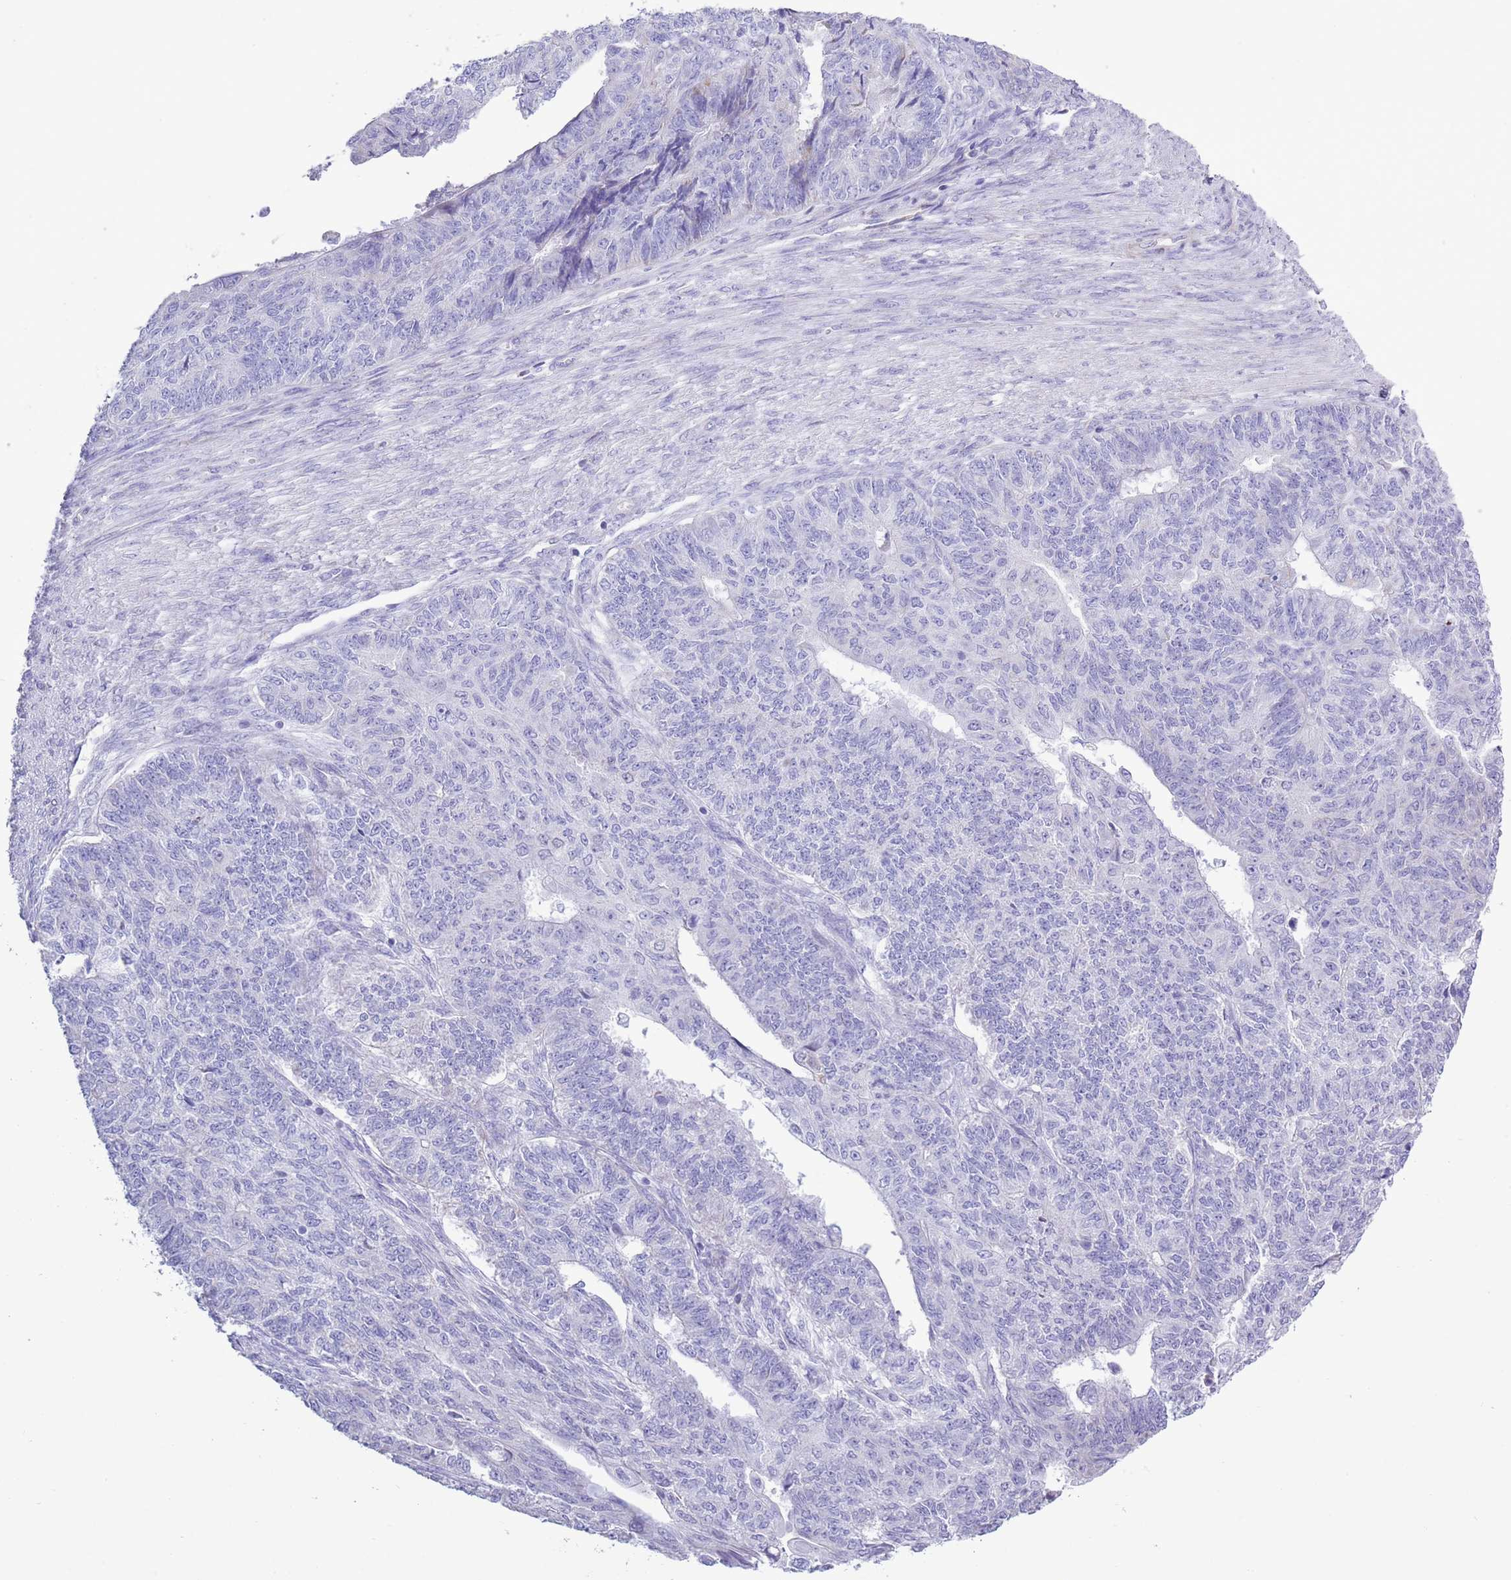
{"staining": {"intensity": "negative", "quantity": "none", "location": "none"}, "tissue": "endometrial cancer", "cell_type": "Tumor cells", "image_type": "cancer", "snomed": [{"axis": "morphology", "description": "Adenocarcinoma, NOS"}, {"axis": "topography", "description": "Endometrium"}], "caption": "Tumor cells show no significant expression in endometrial cancer (adenocarcinoma).", "gene": "MOCOS", "patient": {"sex": "female", "age": 32}}